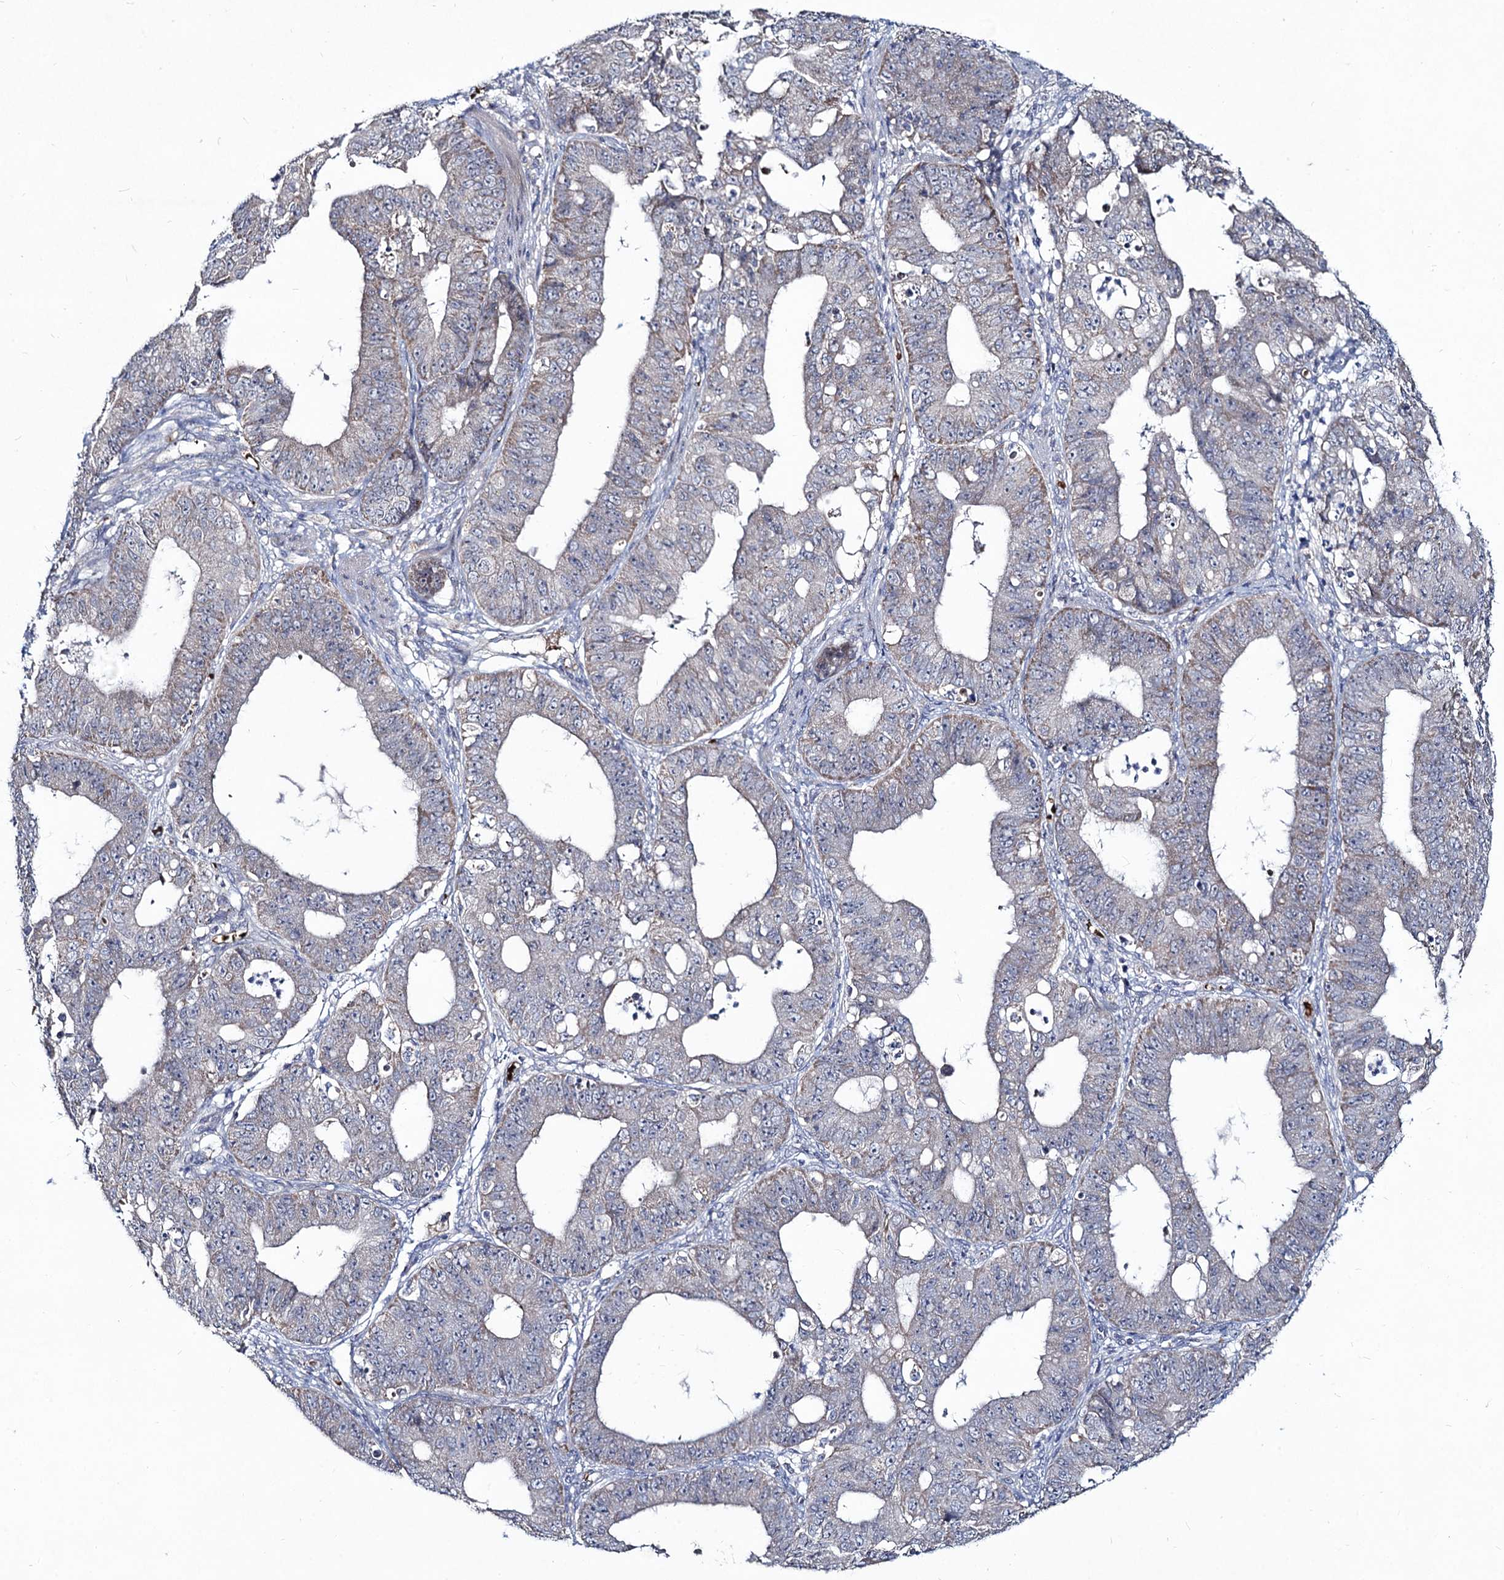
{"staining": {"intensity": "weak", "quantity": "<25%", "location": "cytoplasmic/membranous"}, "tissue": "ovarian cancer", "cell_type": "Tumor cells", "image_type": "cancer", "snomed": [{"axis": "morphology", "description": "Carcinoma, endometroid"}, {"axis": "topography", "description": "Appendix"}, {"axis": "topography", "description": "Ovary"}], "caption": "High power microscopy image of an IHC histopathology image of ovarian cancer (endometroid carcinoma), revealing no significant expression in tumor cells.", "gene": "RNF6", "patient": {"sex": "female", "age": 42}}